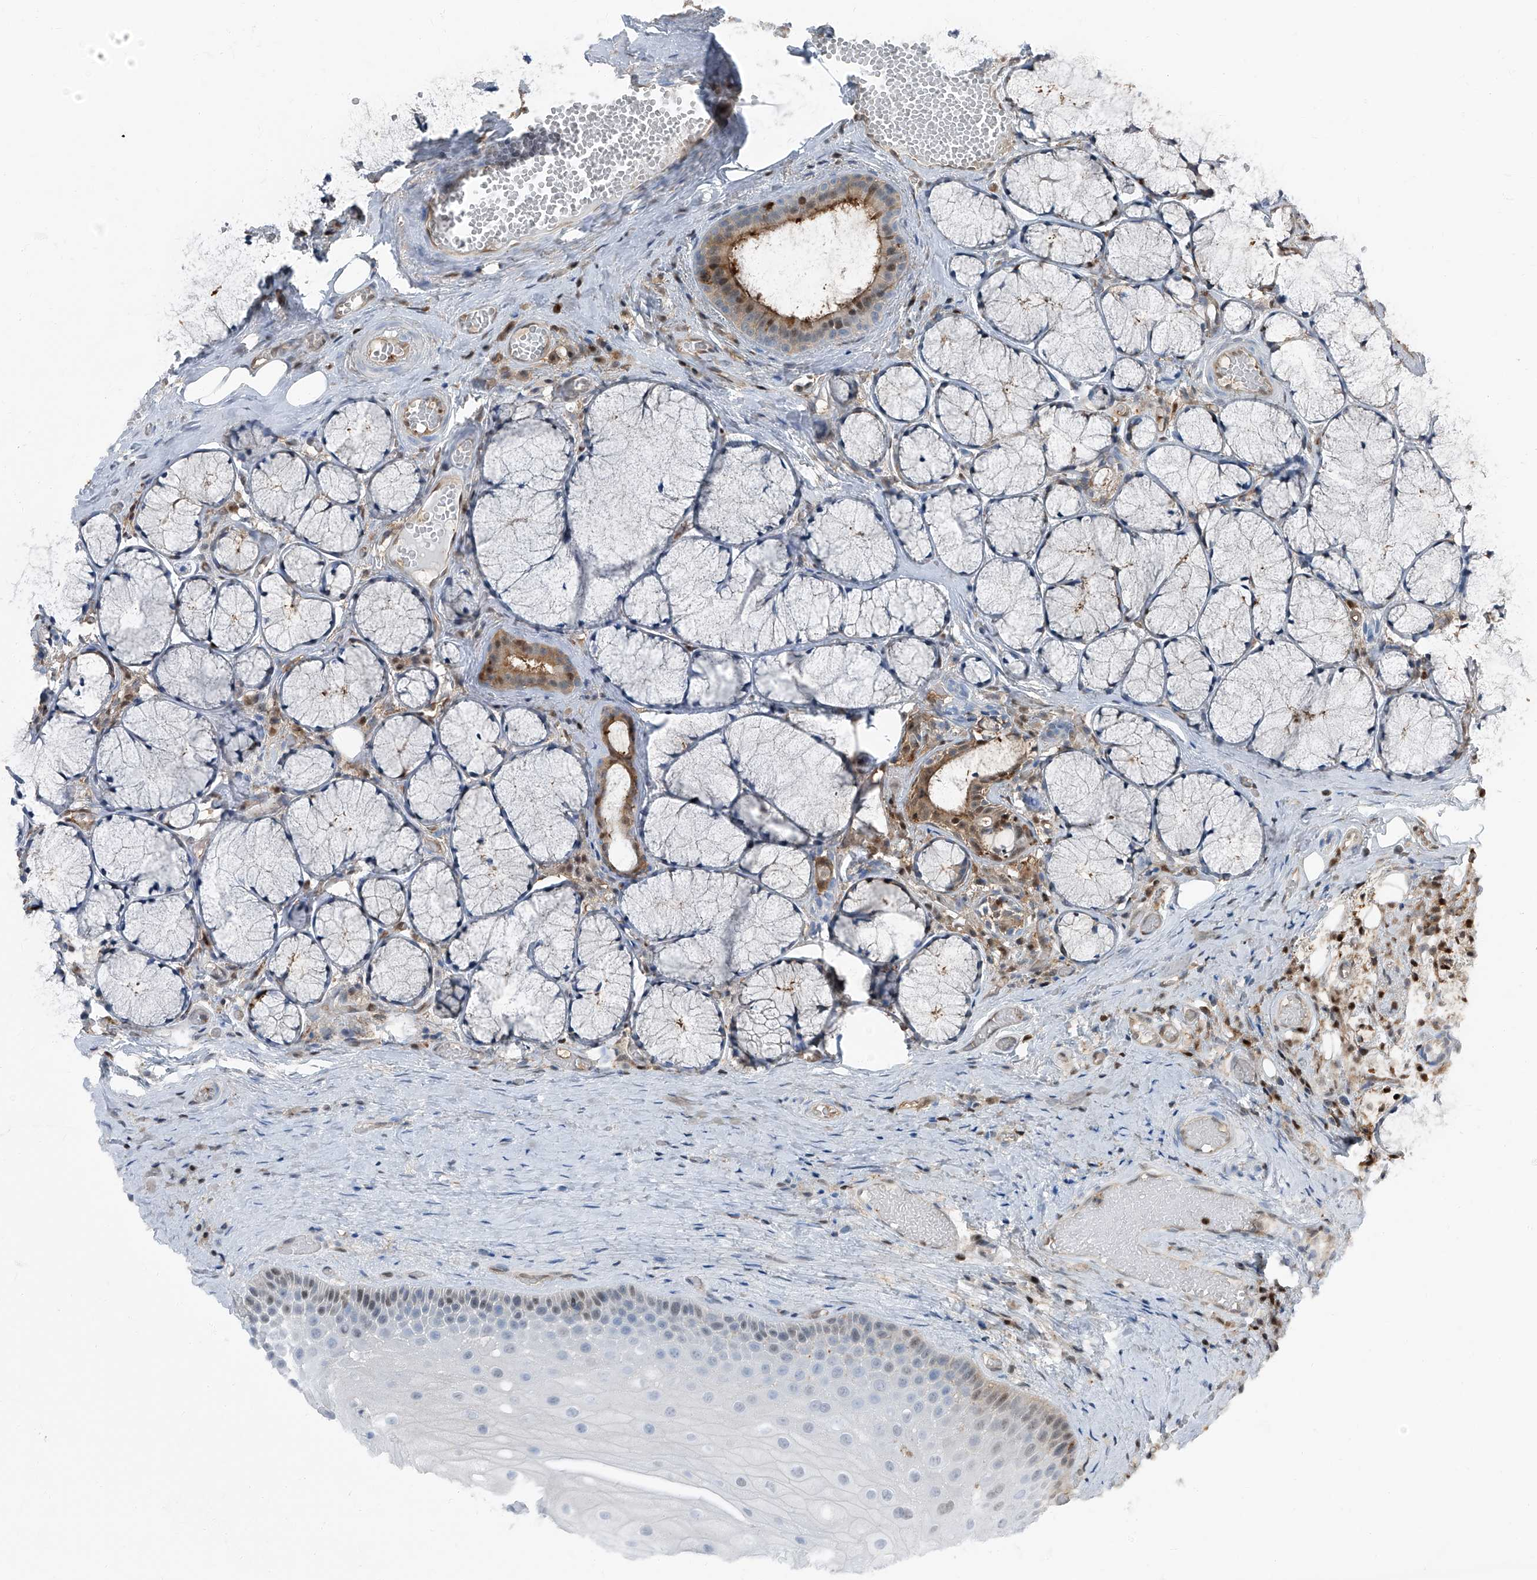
{"staining": {"intensity": "weak", "quantity": "<25%", "location": "nuclear"}, "tissue": "oral mucosa", "cell_type": "Squamous epithelial cells", "image_type": "normal", "snomed": [{"axis": "morphology", "description": "Normal tissue, NOS"}, {"axis": "topography", "description": "Oral tissue"}], "caption": "Immunohistochemical staining of unremarkable oral mucosa shows no significant expression in squamous epithelial cells.", "gene": "PSMB10", "patient": {"sex": "male", "age": 66}}